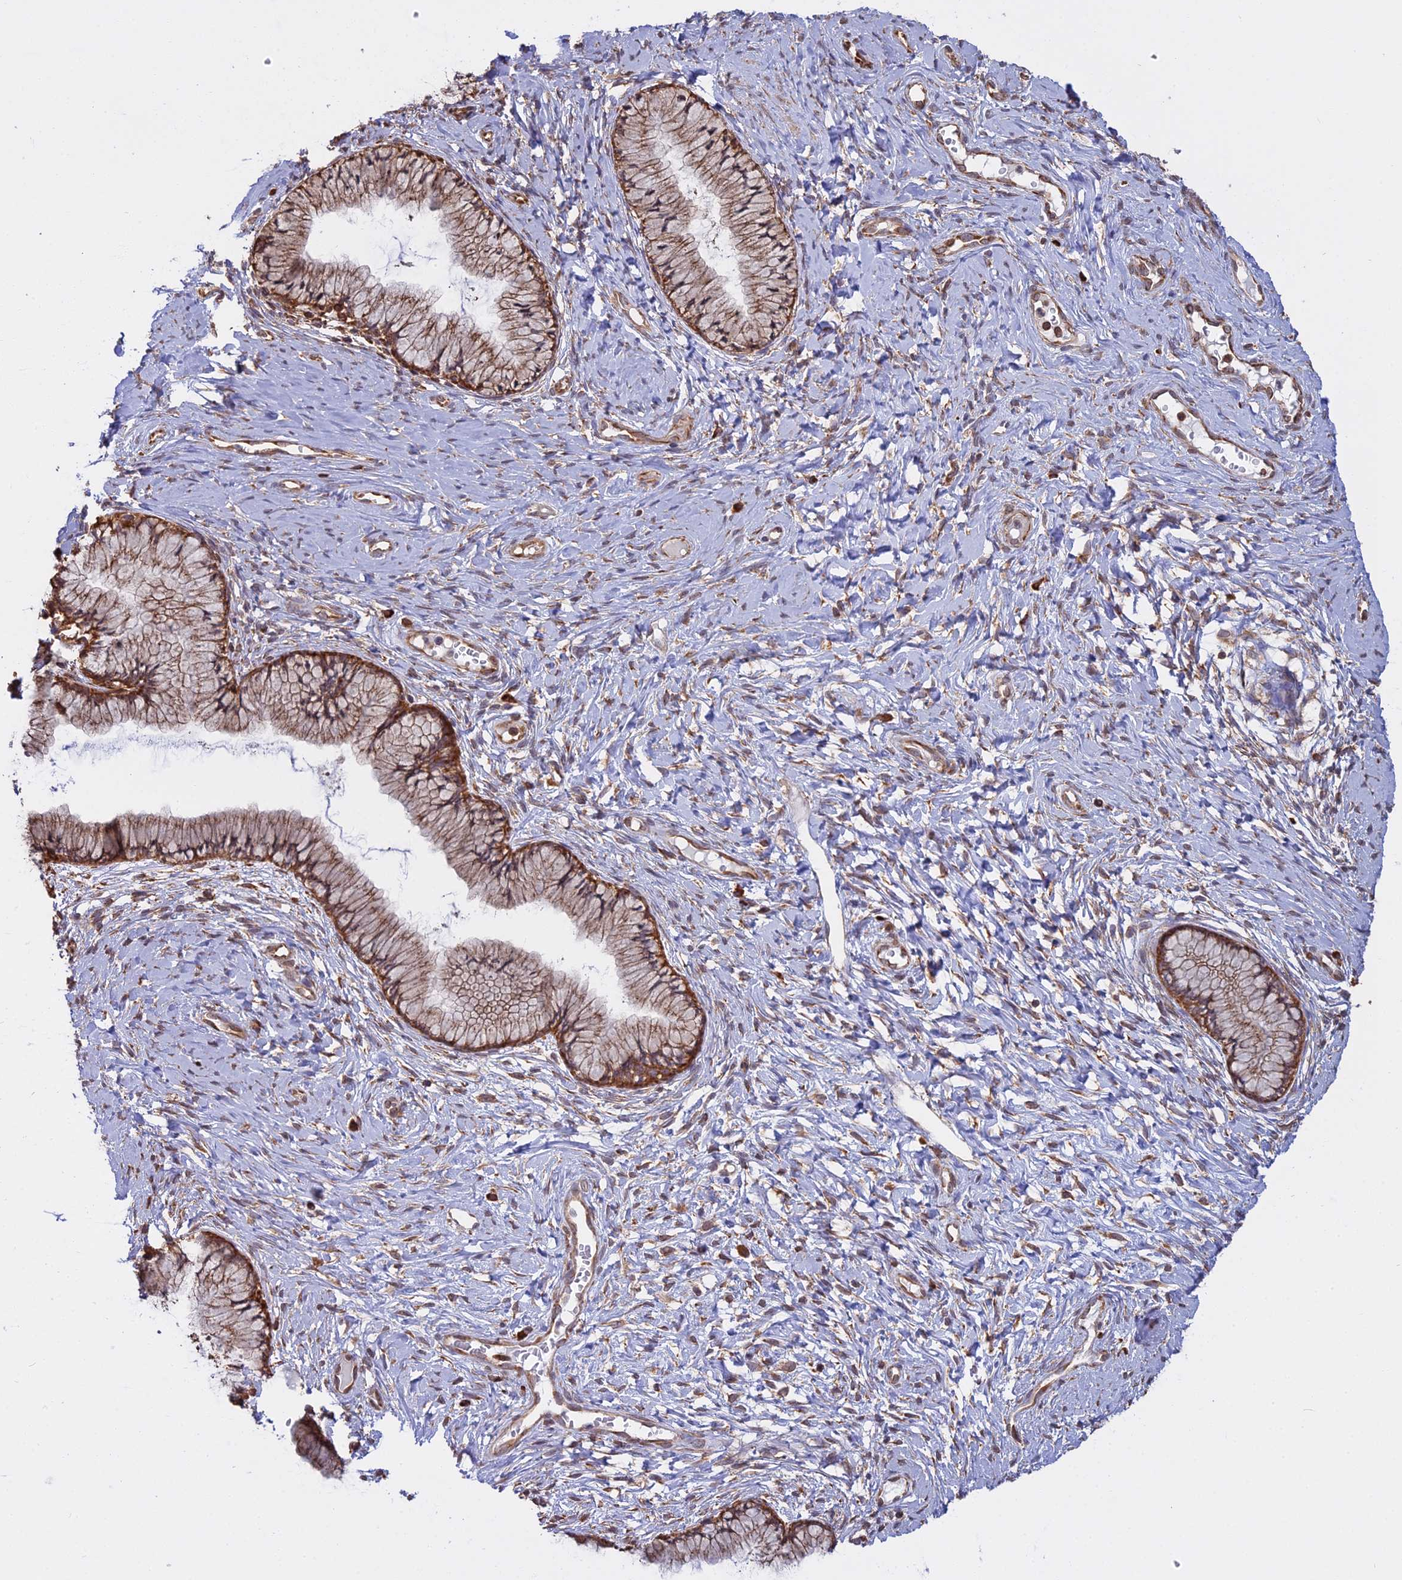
{"staining": {"intensity": "strong", "quantity": ">75%", "location": "cytoplasmic/membranous"}, "tissue": "cervix", "cell_type": "Glandular cells", "image_type": "normal", "snomed": [{"axis": "morphology", "description": "Normal tissue, NOS"}, {"axis": "topography", "description": "Cervix"}], "caption": "Immunohistochemical staining of unremarkable cervix displays strong cytoplasmic/membranous protein positivity in about >75% of glandular cells.", "gene": "RPL26", "patient": {"sex": "female", "age": 42}}